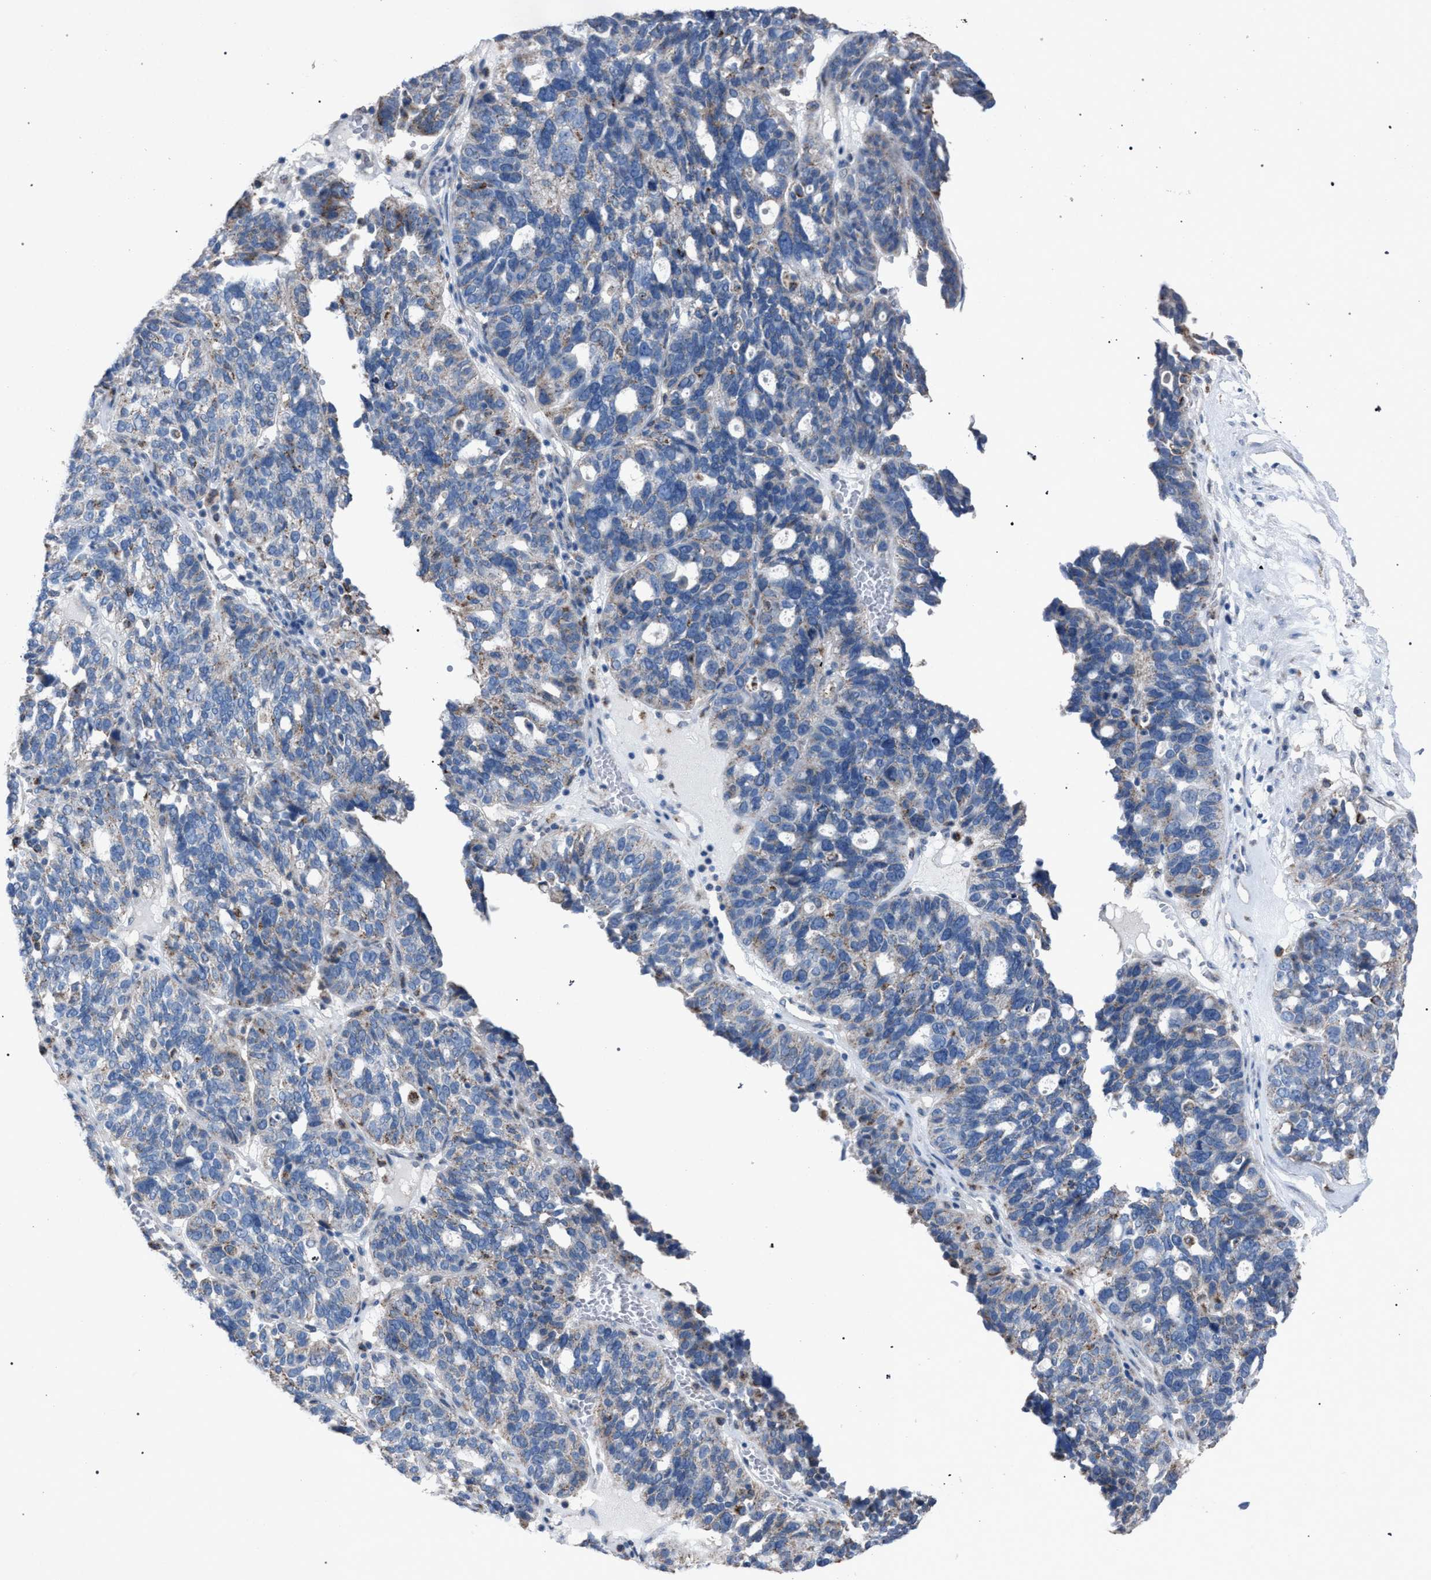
{"staining": {"intensity": "weak", "quantity": "<25%", "location": "cytoplasmic/membranous"}, "tissue": "ovarian cancer", "cell_type": "Tumor cells", "image_type": "cancer", "snomed": [{"axis": "morphology", "description": "Cystadenocarcinoma, serous, NOS"}, {"axis": "topography", "description": "Ovary"}], "caption": "A histopathology image of human ovarian serous cystadenocarcinoma is negative for staining in tumor cells.", "gene": "HSD17B4", "patient": {"sex": "female", "age": 59}}